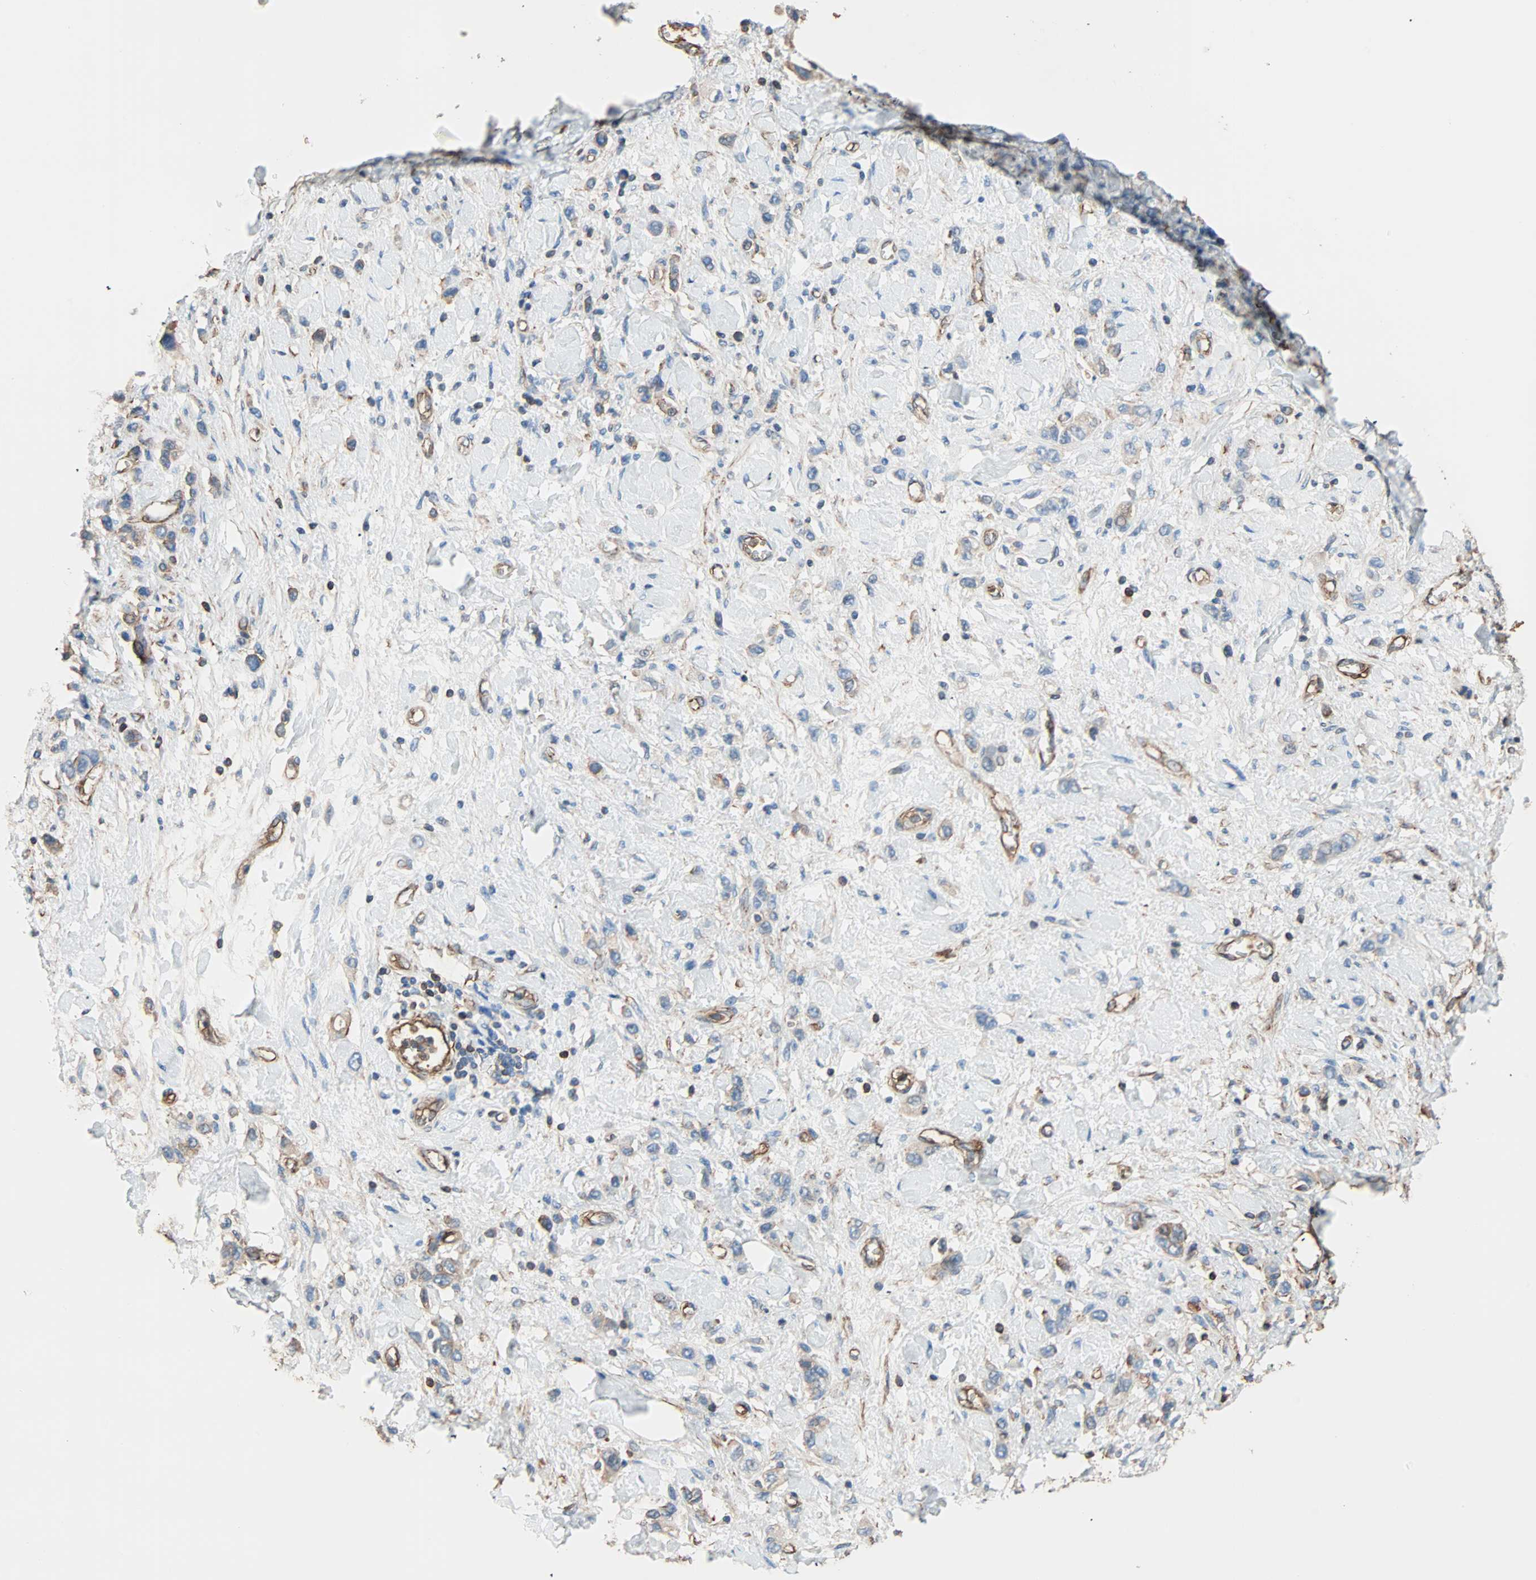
{"staining": {"intensity": "negative", "quantity": "none", "location": "none"}, "tissue": "stomach cancer", "cell_type": "Tumor cells", "image_type": "cancer", "snomed": [{"axis": "morphology", "description": "Normal tissue, NOS"}, {"axis": "morphology", "description": "Adenocarcinoma, NOS"}, {"axis": "topography", "description": "Stomach, upper"}, {"axis": "topography", "description": "Stomach"}], "caption": "Tumor cells are negative for protein expression in human stomach cancer.", "gene": "GALNT10", "patient": {"sex": "female", "age": 65}}